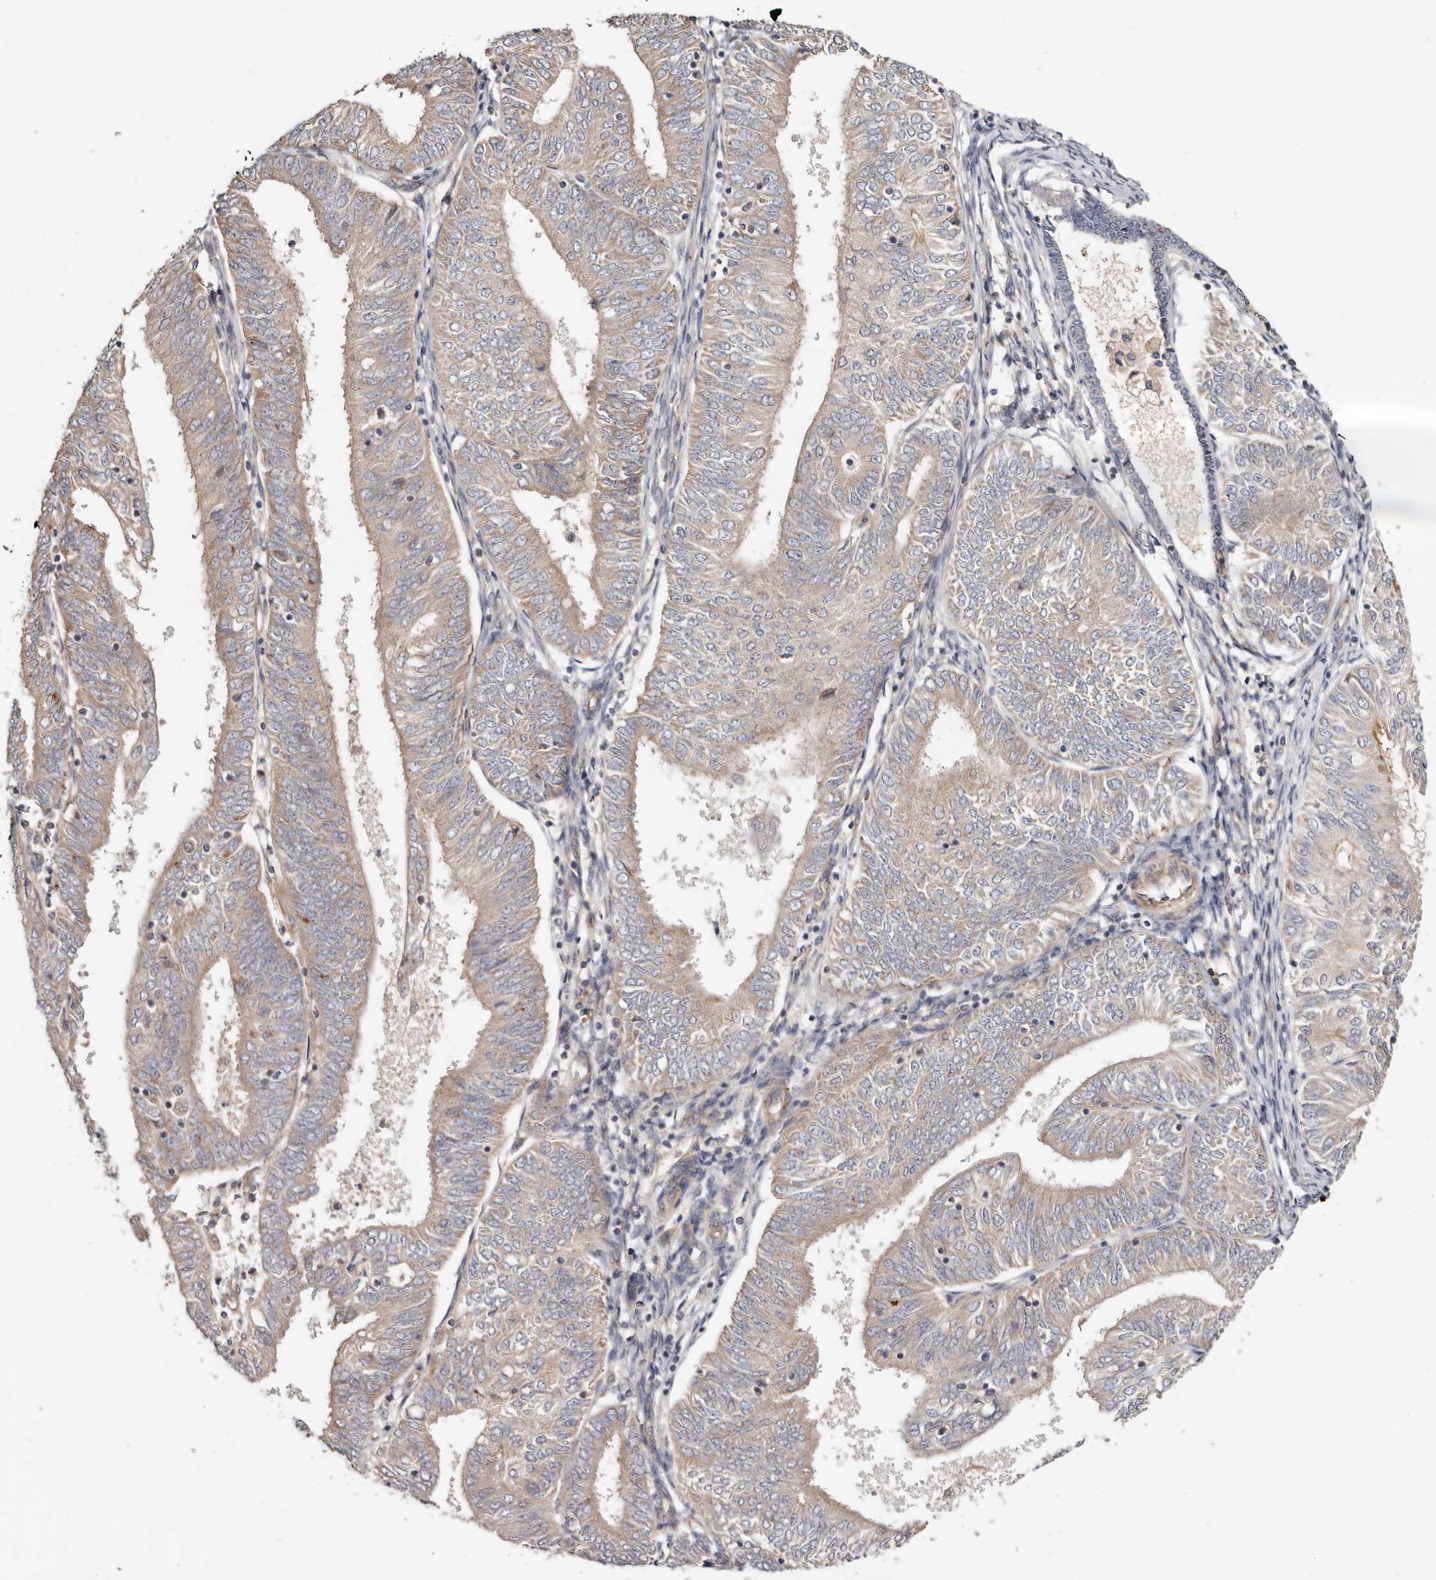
{"staining": {"intensity": "weak", "quantity": ">75%", "location": "cytoplasmic/membranous"}, "tissue": "endometrial cancer", "cell_type": "Tumor cells", "image_type": "cancer", "snomed": [{"axis": "morphology", "description": "Adenocarcinoma, NOS"}, {"axis": "topography", "description": "Endometrium"}], "caption": "High-power microscopy captured an IHC photomicrograph of endometrial cancer, revealing weak cytoplasmic/membranous expression in about >75% of tumor cells. Using DAB (3,3'-diaminobenzidine) (brown) and hematoxylin (blue) stains, captured at high magnification using brightfield microscopy.", "gene": "MACF1", "patient": {"sex": "female", "age": 58}}